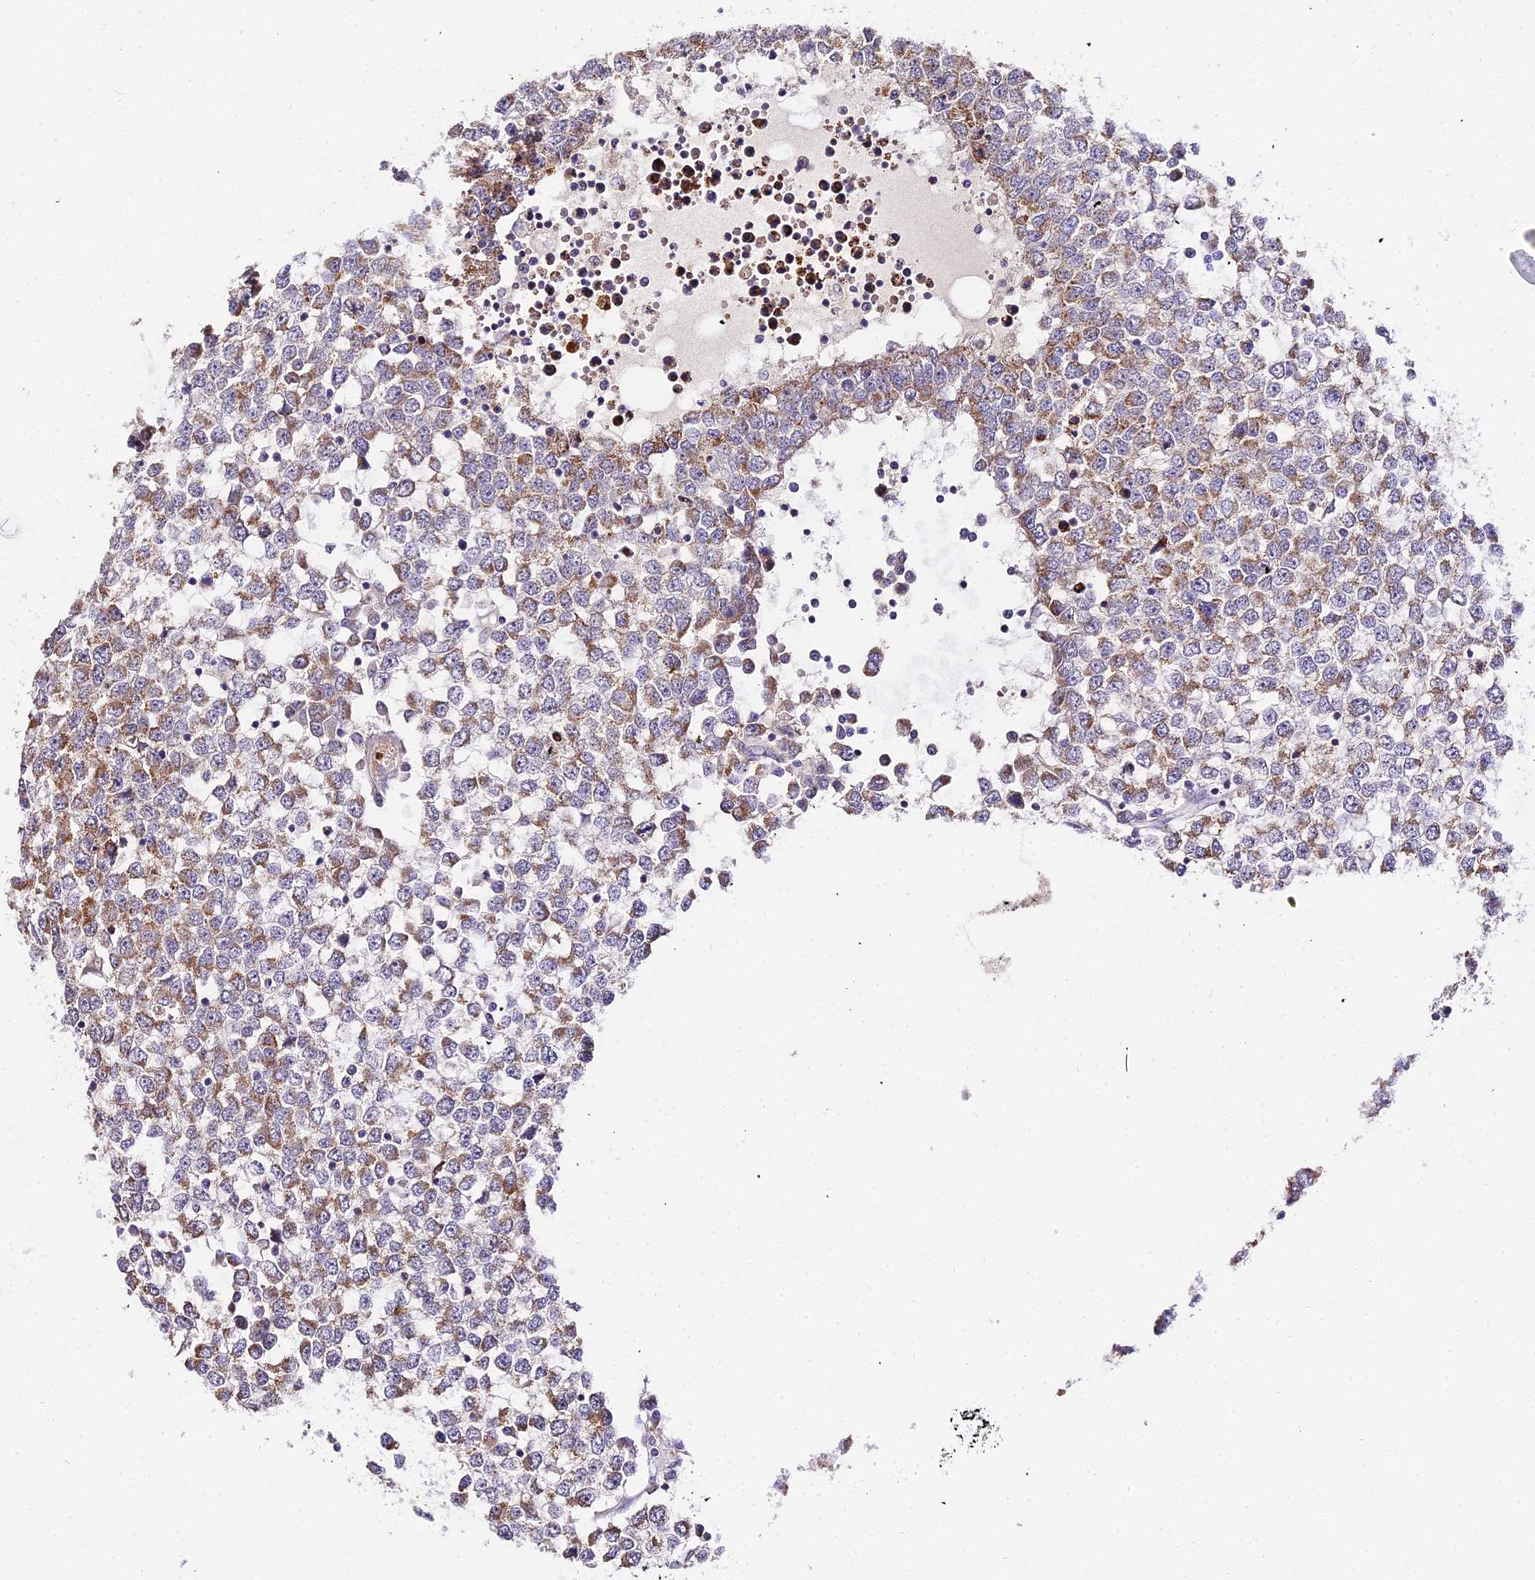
{"staining": {"intensity": "moderate", "quantity": "25%-75%", "location": "cytoplasmic/membranous"}, "tissue": "testis cancer", "cell_type": "Tumor cells", "image_type": "cancer", "snomed": [{"axis": "morphology", "description": "Seminoma, NOS"}, {"axis": "topography", "description": "Testis"}], "caption": "Testis seminoma stained for a protein reveals moderate cytoplasmic/membranous positivity in tumor cells.", "gene": "WDR5B", "patient": {"sex": "male", "age": 65}}